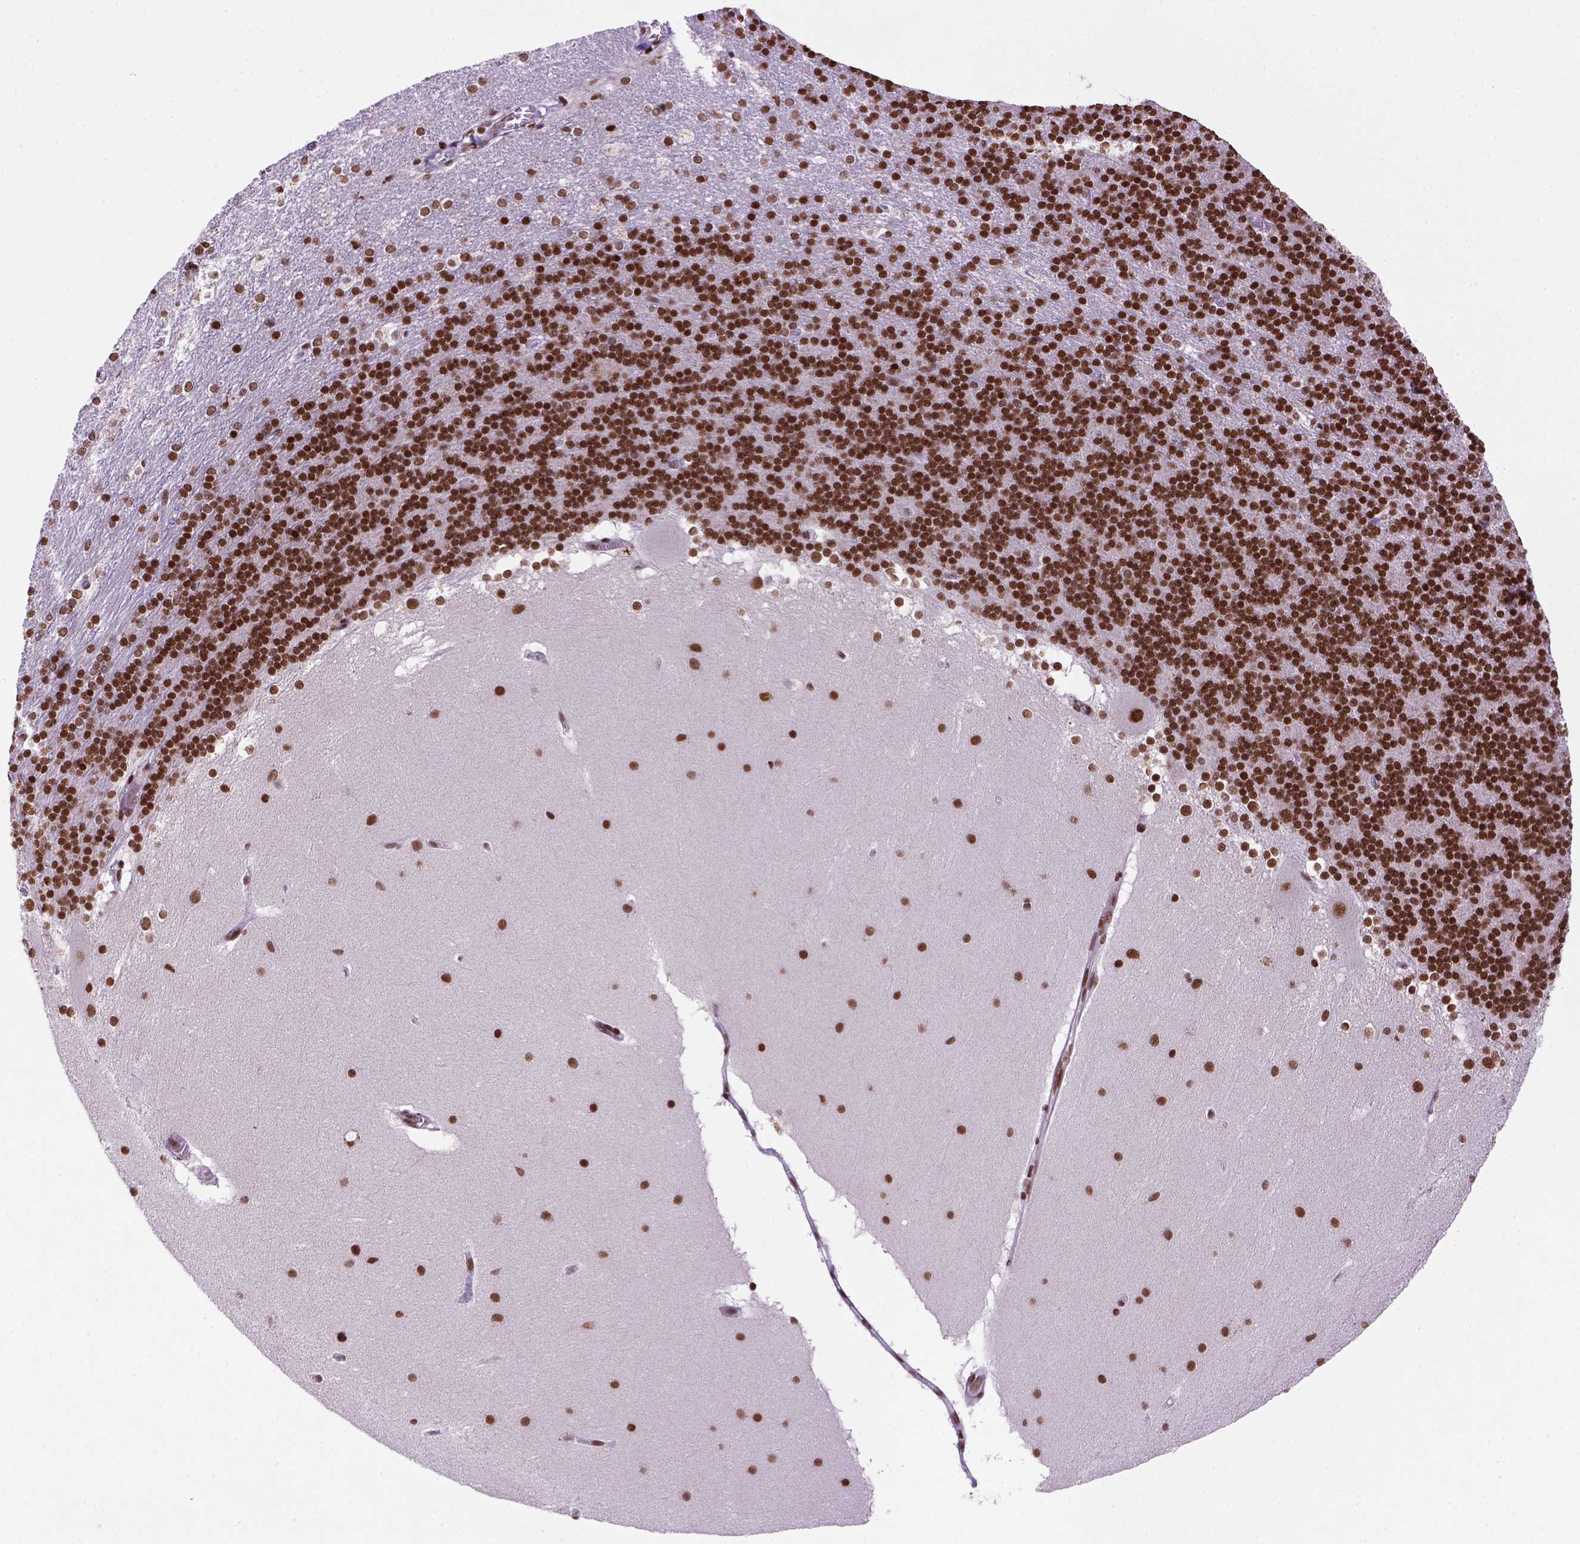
{"staining": {"intensity": "strong", "quantity": ">75%", "location": "nuclear"}, "tissue": "cerebellum", "cell_type": "Cells in granular layer", "image_type": "normal", "snomed": [{"axis": "morphology", "description": "Normal tissue, NOS"}, {"axis": "topography", "description": "Cerebellum"}], "caption": "The image shows staining of normal cerebellum, revealing strong nuclear protein expression (brown color) within cells in granular layer. (Stains: DAB in brown, nuclei in blue, Microscopy: brightfield microscopy at high magnification).", "gene": "NSMCE2", "patient": {"sex": "female", "age": 19}}